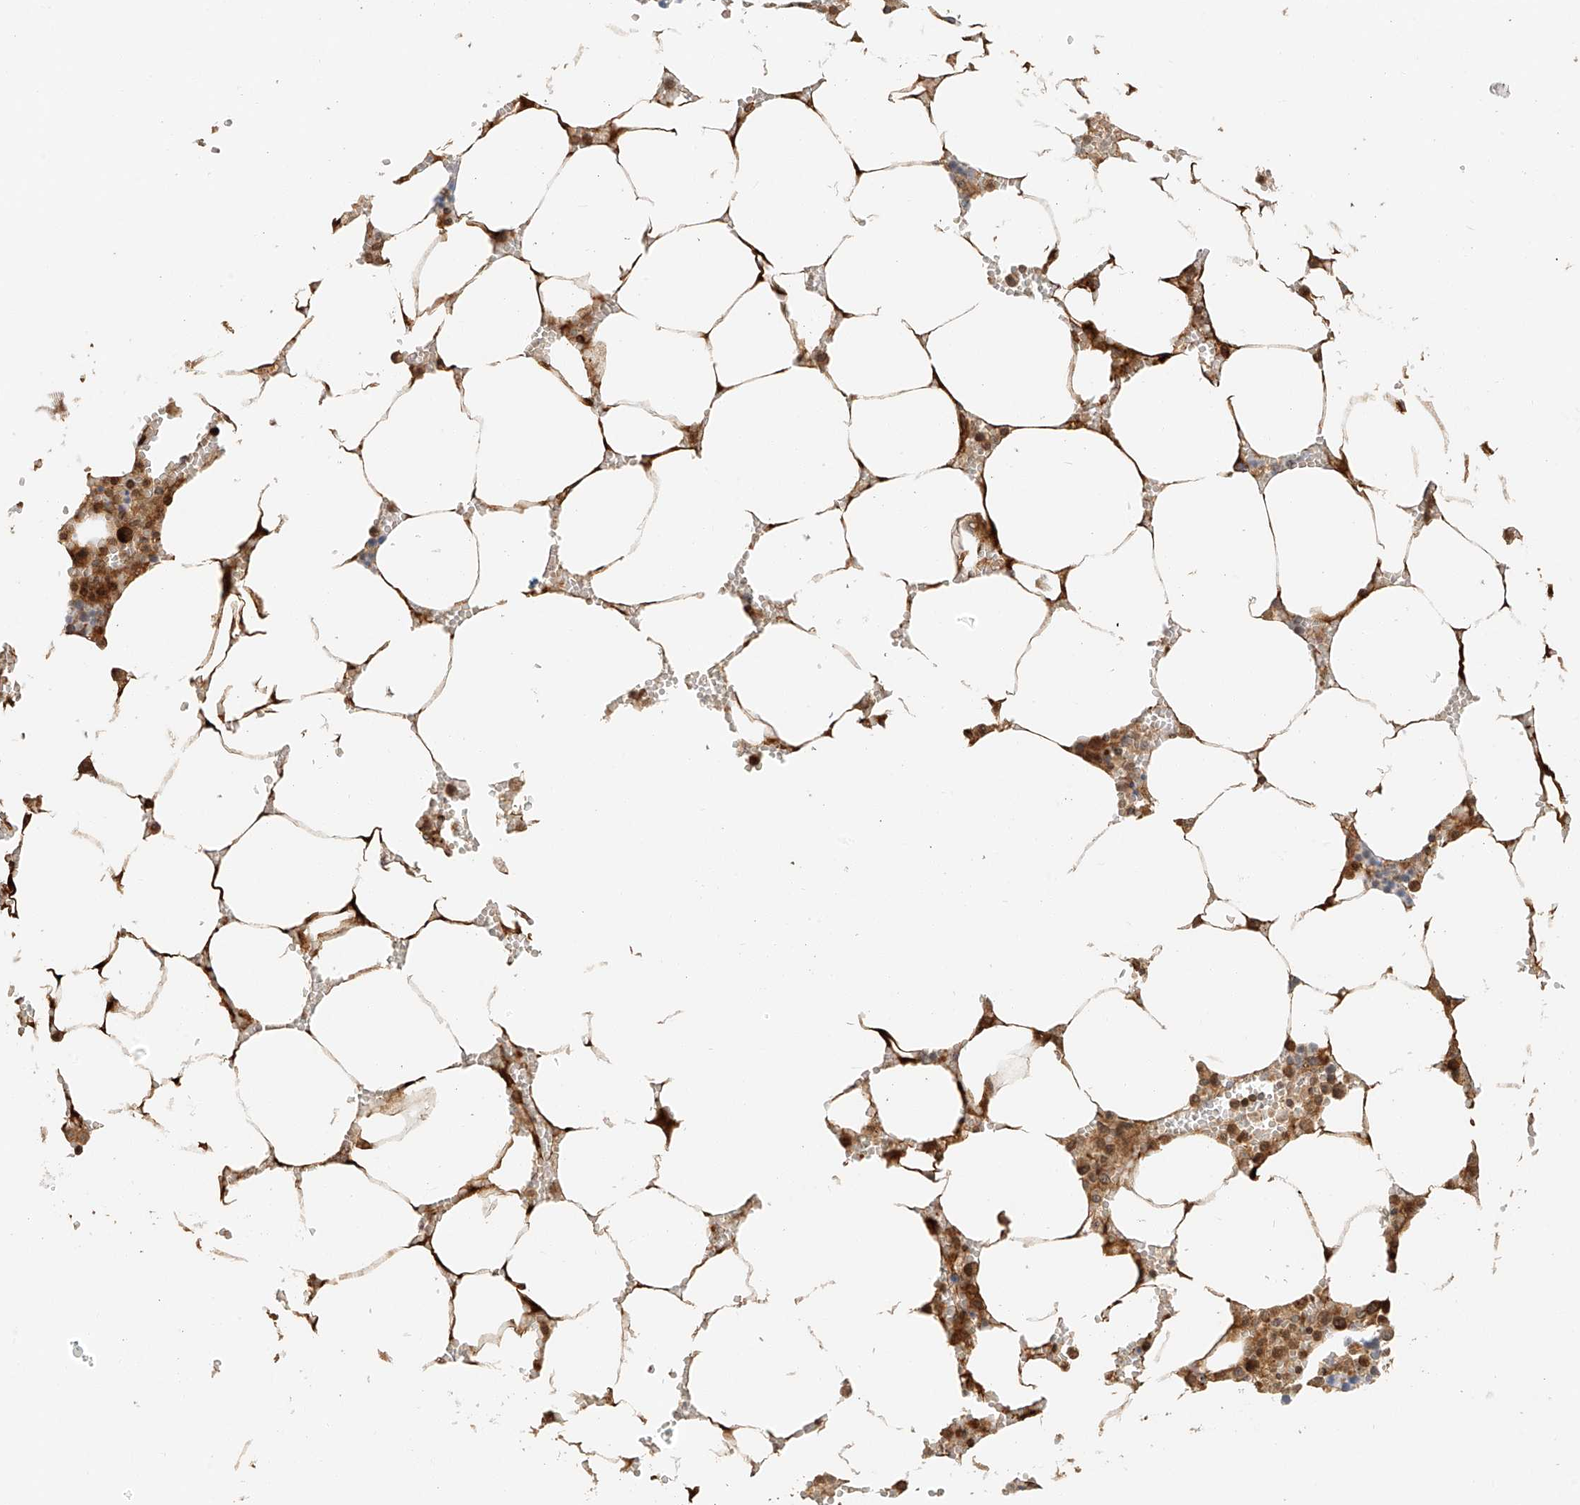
{"staining": {"intensity": "moderate", "quantity": "25%-75%", "location": "cytoplasmic/membranous"}, "tissue": "bone marrow", "cell_type": "Hematopoietic cells", "image_type": "normal", "snomed": [{"axis": "morphology", "description": "Normal tissue, NOS"}, {"axis": "topography", "description": "Bone marrow"}], "caption": "The histopathology image demonstrates staining of unremarkable bone marrow, revealing moderate cytoplasmic/membranous protein positivity (brown color) within hematopoietic cells.", "gene": "MIPEP", "patient": {"sex": "male", "age": 70}}